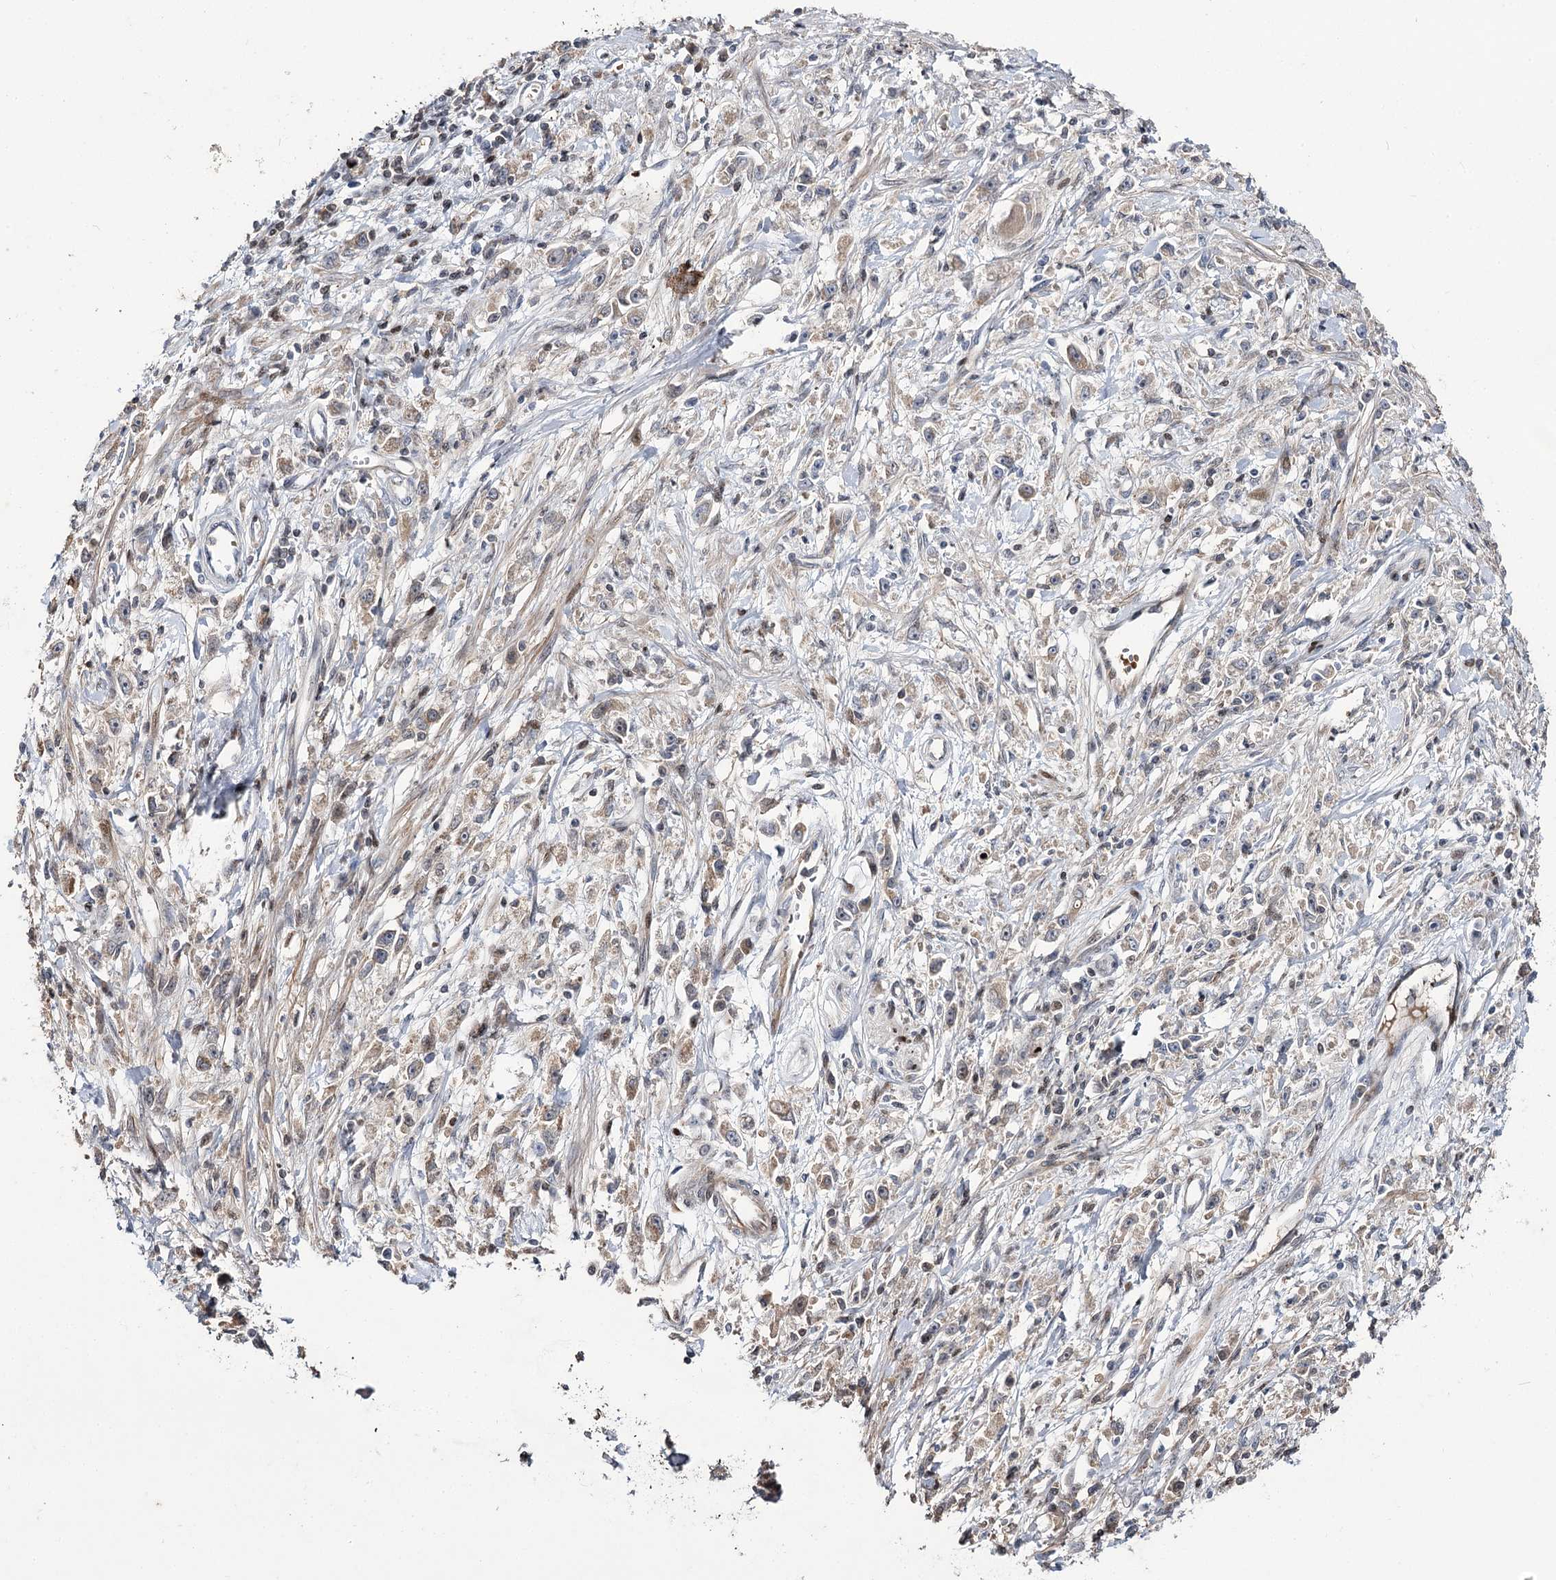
{"staining": {"intensity": "weak", "quantity": "<25%", "location": "cytoplasmic/membranous"}, "tissue": "stomach cancer", "cell_type": "Tumor cells", "image_type": "cancer", "snomed": [{"axis": "morphology", "description": "Adenocarcinoma, NOS"}, {"axis": "topography", "description": "Stomach"}], "caption": "Tumor cells show no significant protein positivity in stomach cancer.", "gene": "ITFG2", "patient": {"sex": "female", "age": 59}}